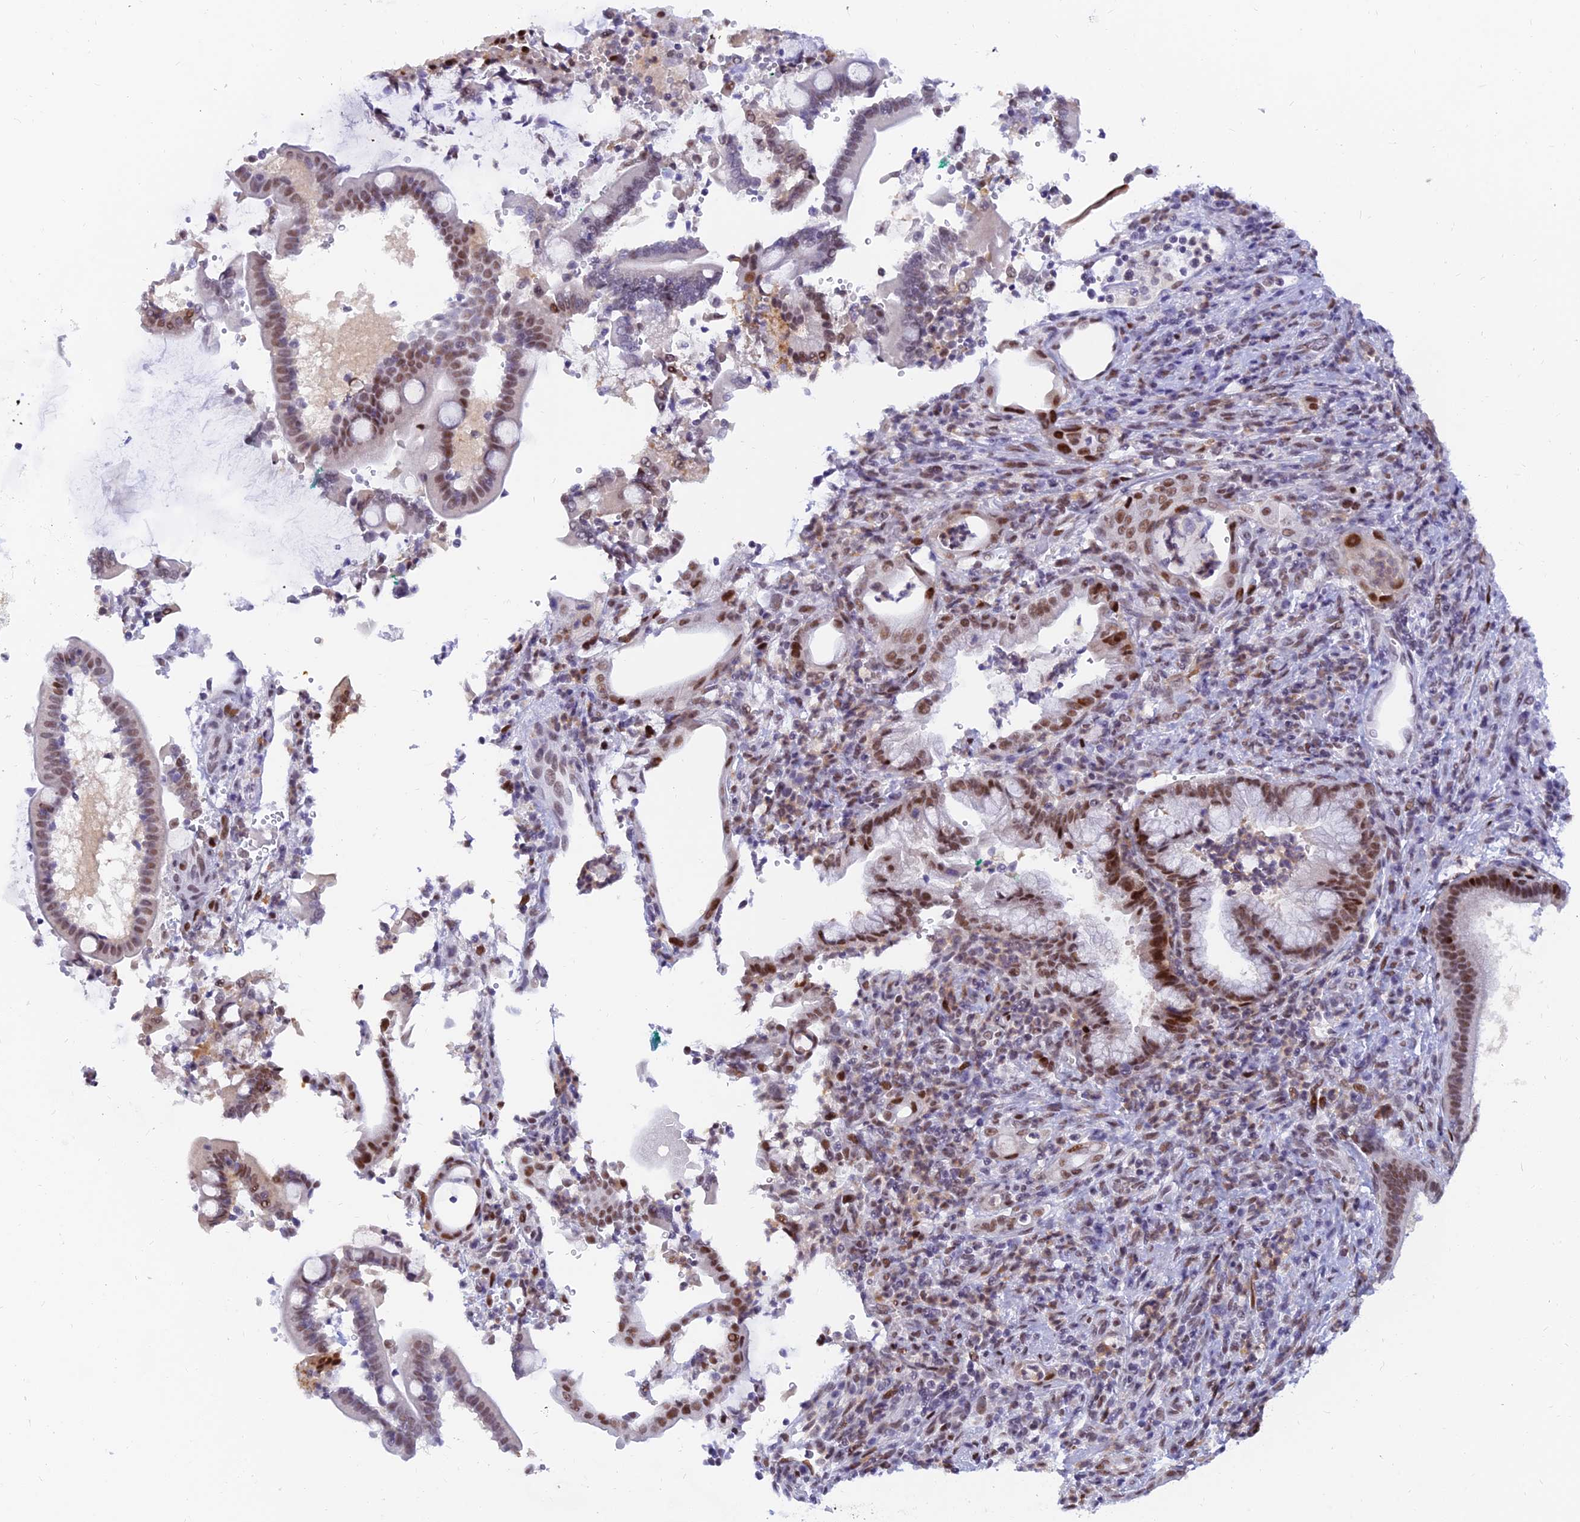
{"staining": {"intensity": "moderate", "quantity": ">75%", "location": "nuclear"}, "tissue": "pancreatic cancer", "cell_type": "Tumor cells", "image_type": "cancer", "snomed": [{"axis": "morphology", "description": "Normal tissue, NOS"}, {"axis": "morphology", "description": "Adenocarcinoma, NOS"}, {"axis": "topography", "description": "Pancreas"}], "caption": "Immunohistochemistry (IHC) of pancreatic cancer exhibits medium levels of moderate nuclear expression in about >75% of tumor cells.", "gene": "DPY30", "patient": {"sex": "female", "age": 55}}